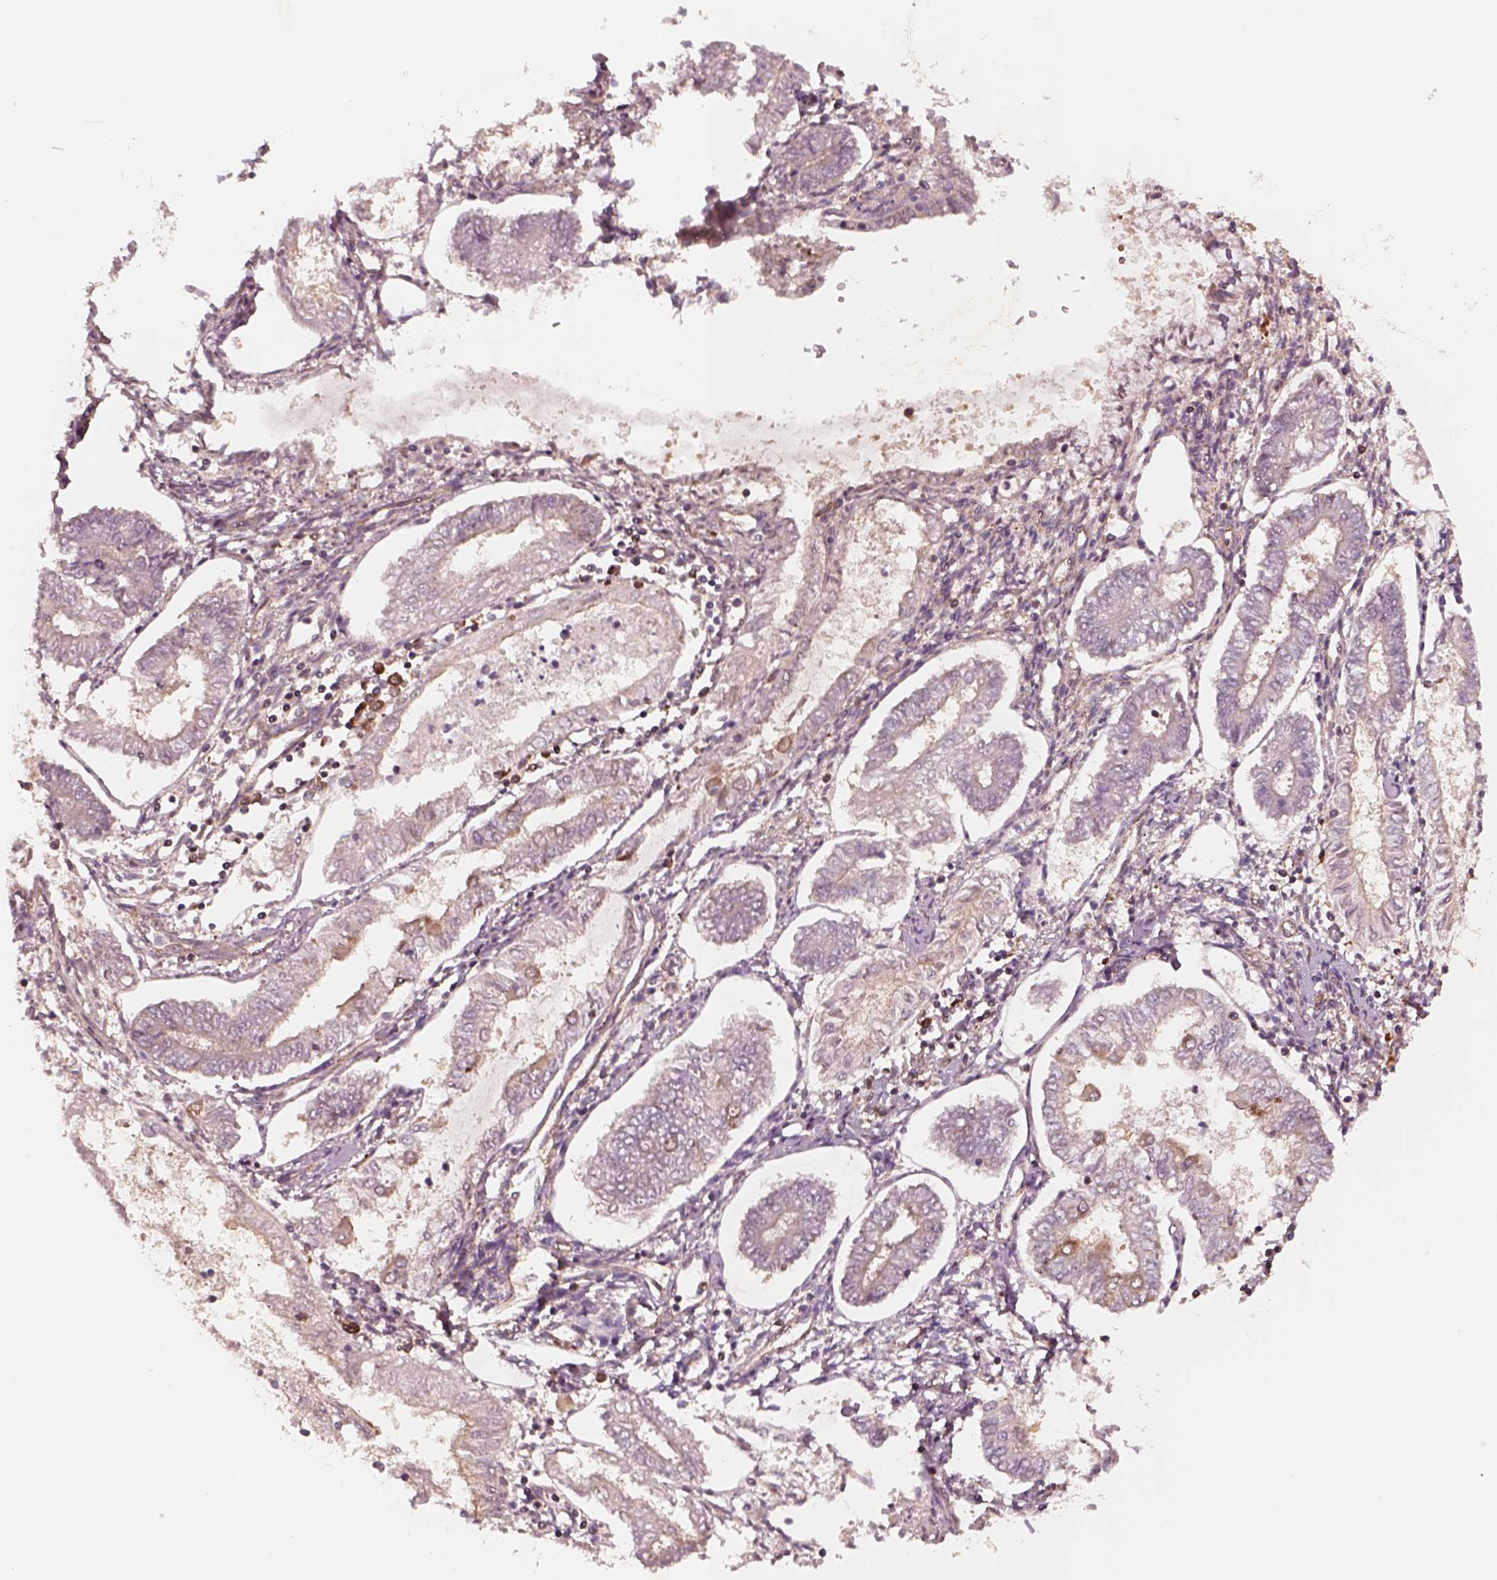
{"staining": {"intensity": "weak", "quantity": "<25%", "location": "cytoplasmic/membranous"}, "tissue": "endometrial cancer", "cell_type": "Tumor cells", "image_type": "cancer", "snomed": [{"axis": "morphology", "description": "Adenocarcinoma, NOS"}, {"axis": "topography", "description": "Endometrium"}], "caption": "Immunohistochemistry (IHC) of human endometrial cancer (adenocarcinoma) demonstrates no expression in tumor cells.", "gene": "WASHC2A", "patient": {"sex": "female", "age": 68}}